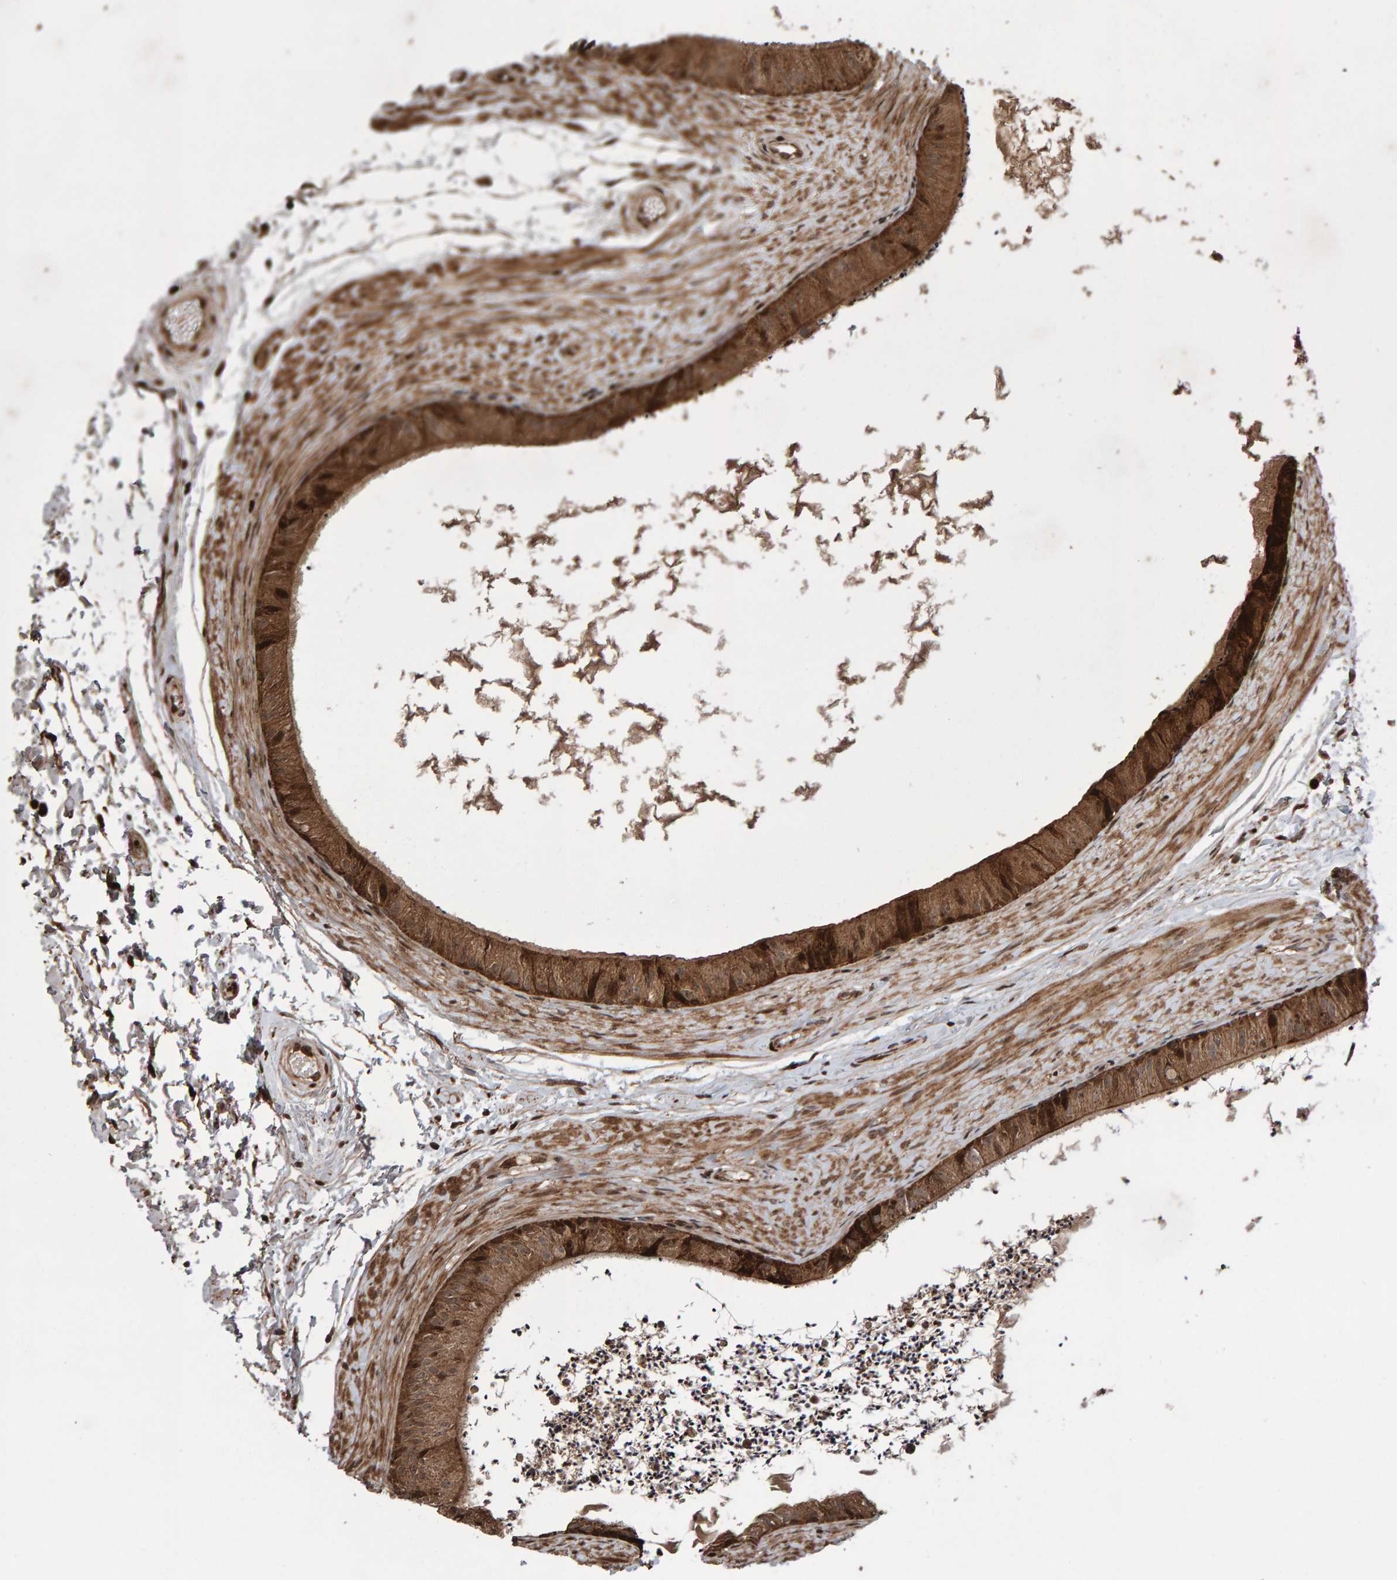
{"staining": {"intensity": "moderate", "quantity": ">75%", "location": "cytoplasmic/membranous"}, "tissue": "epididymis", "cell_type": "Glandular cells", "image_type": "normal", "snomed": [{"axis": "morphology", "description": "Normal tissue, NOS"}, {"axis": "topography", "description": "Epididymis"}], "caption": "Protein analysis of benign epididymis reveals moderate cytoplasmic/membranous expression in approximately >75% of glandular cells.", "gene": "PECR", "patient": {"sex": "male", "age": 56}}